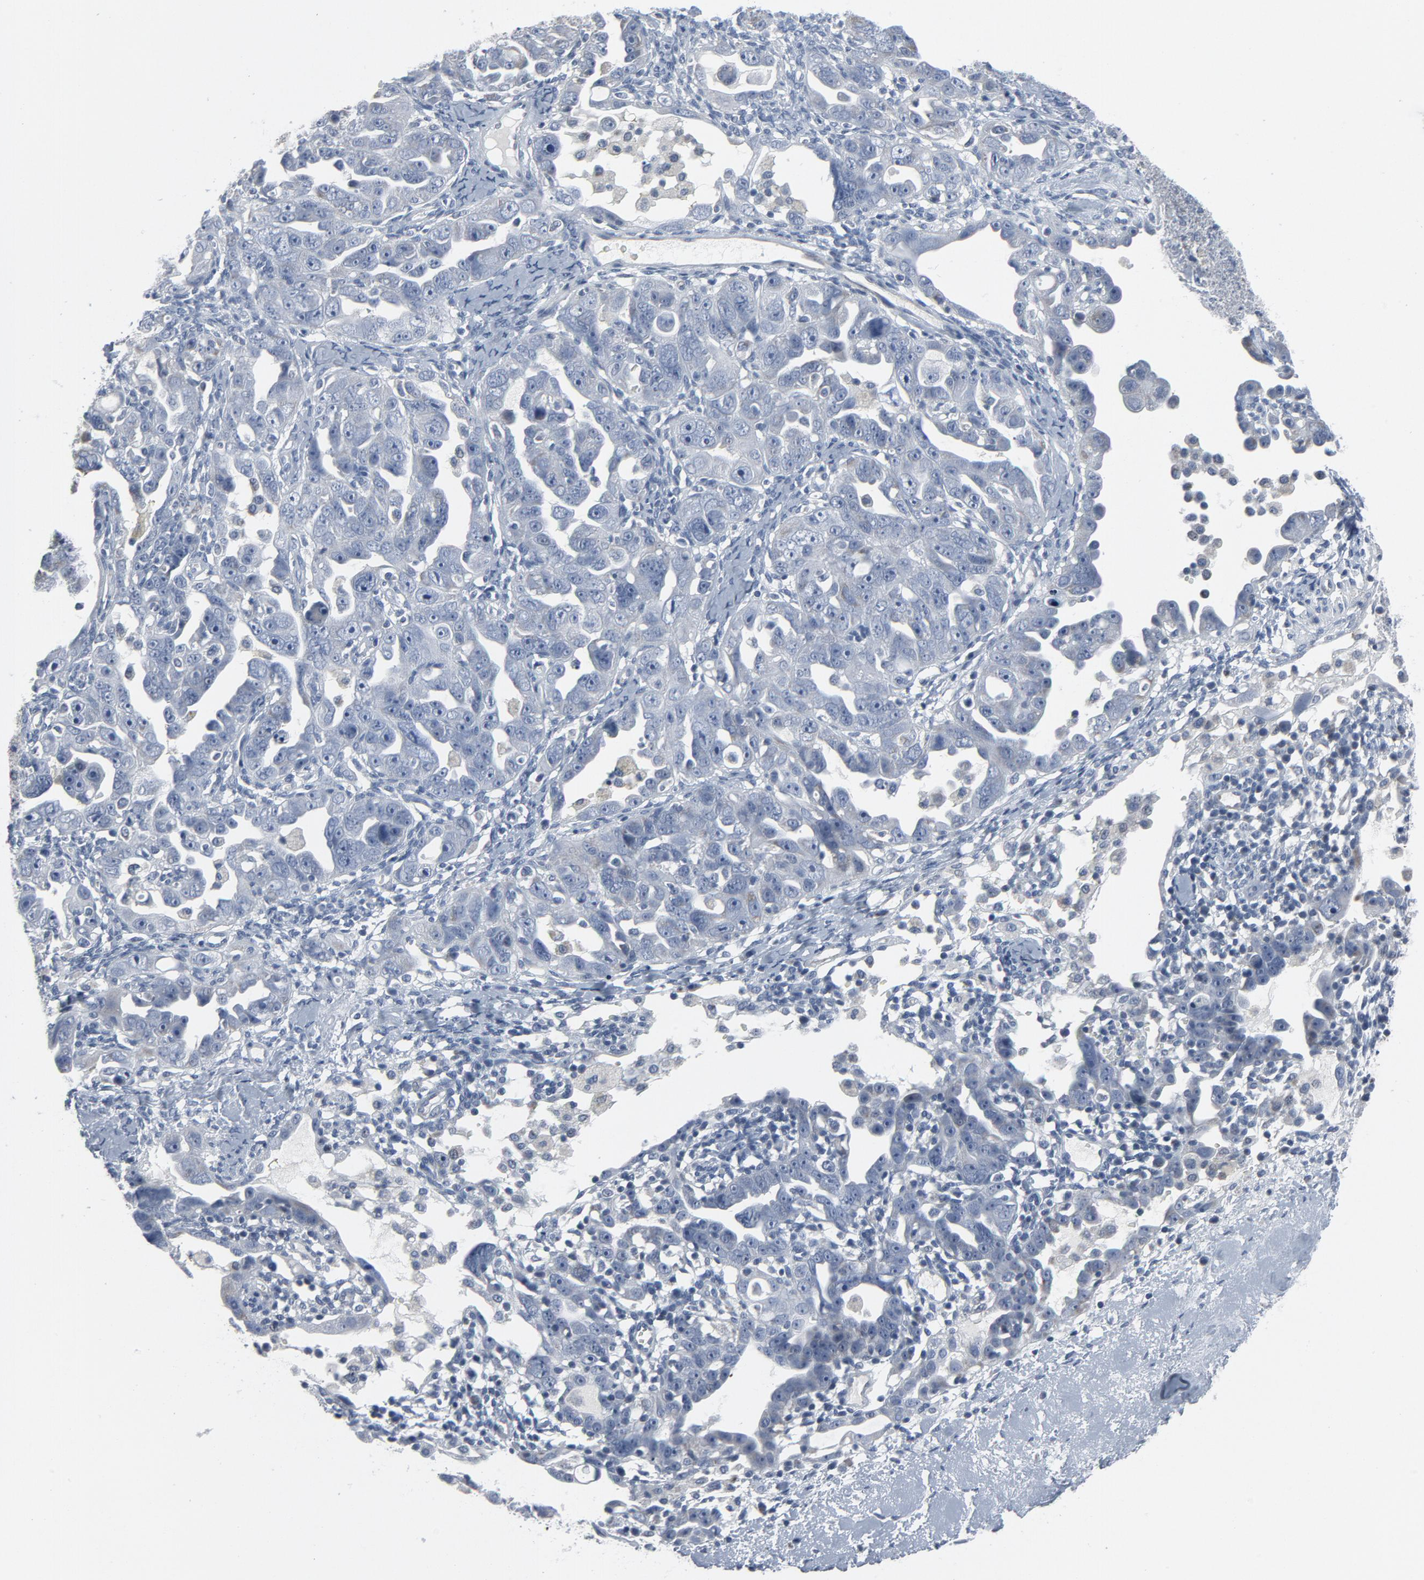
{"staining": {"intensity": "negative", "quantity": "none", "location": "none"}, "tissue": "ovarian cancer", "cell_type": "Tumor cells", "image_type": "cancer", "snomed": [{"axis": "morphology", "description": "Cystadenocarcinoma, serous, NOS"}, {"axis": "topography", "description": "Ovary"}], "caption": "Immunohistochemistry of ovarian cancer (serous cystadenocarcinoma) demonstrates no expression in tumor cells. (DAB (3,3'-diaminobenzidine) IHC, high magnification).", "gene": "GPX2", "patient": {"sex": "female", "age": 66}}